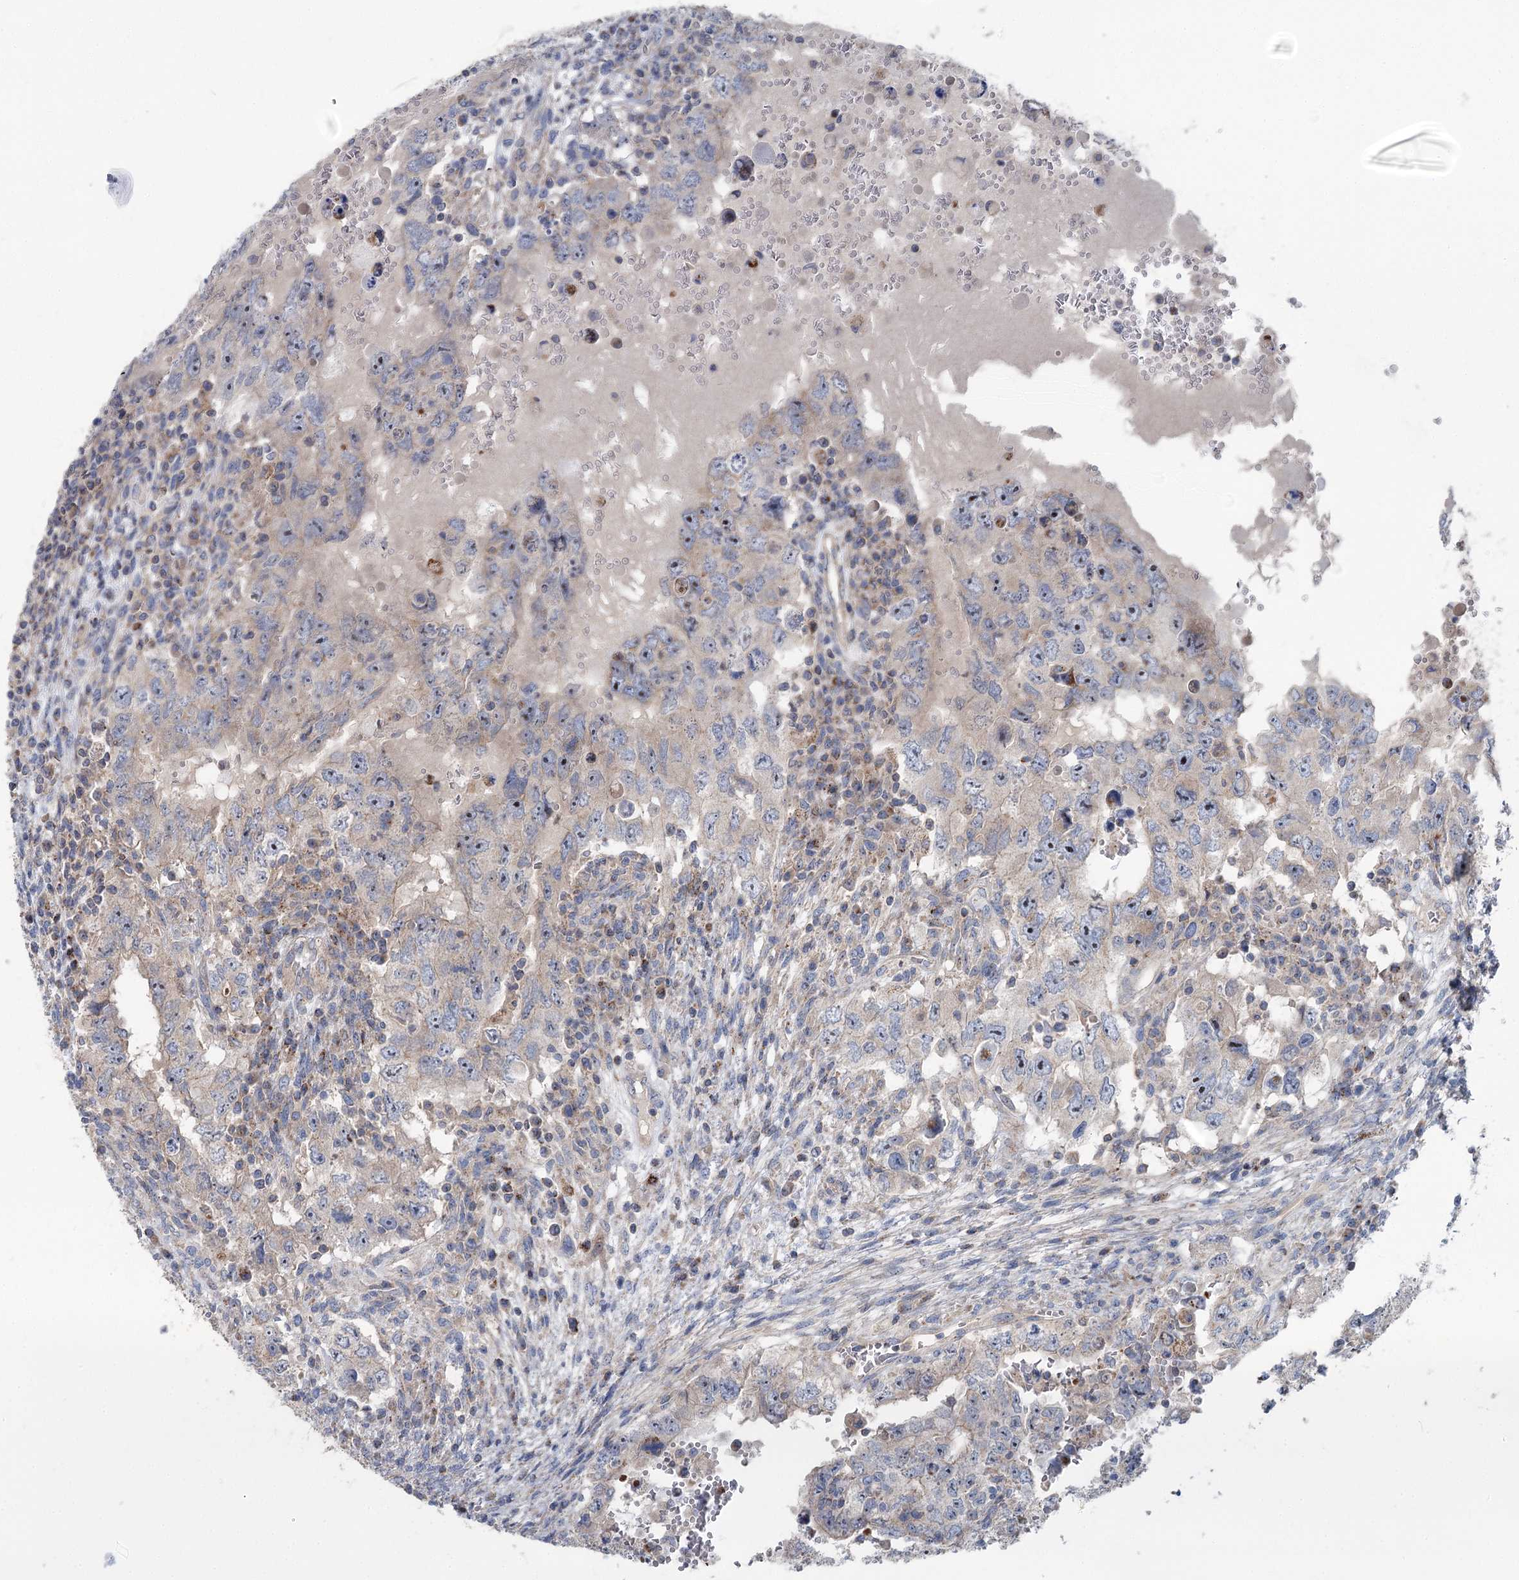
{"staining": {"intensity": "negative", "quantity": "none", "location": "none"}, "tissue": "testis cancer", "cell_type": "Tumor cells", "image_type": "cancer", "snomed": [{"axis": "morphology", "description": "Carcinoma, Embryonal, NOS"}, {"axis": "topography", "description": "Testis"}], "caption": "Human testis cancer (embryonal carcinoma) stained for a protein using immunohistochemistry (IHC) exhibits no staining in tumor cells.", "gene": "MARK2", "patient": {"sex": "male", "age": 26}}